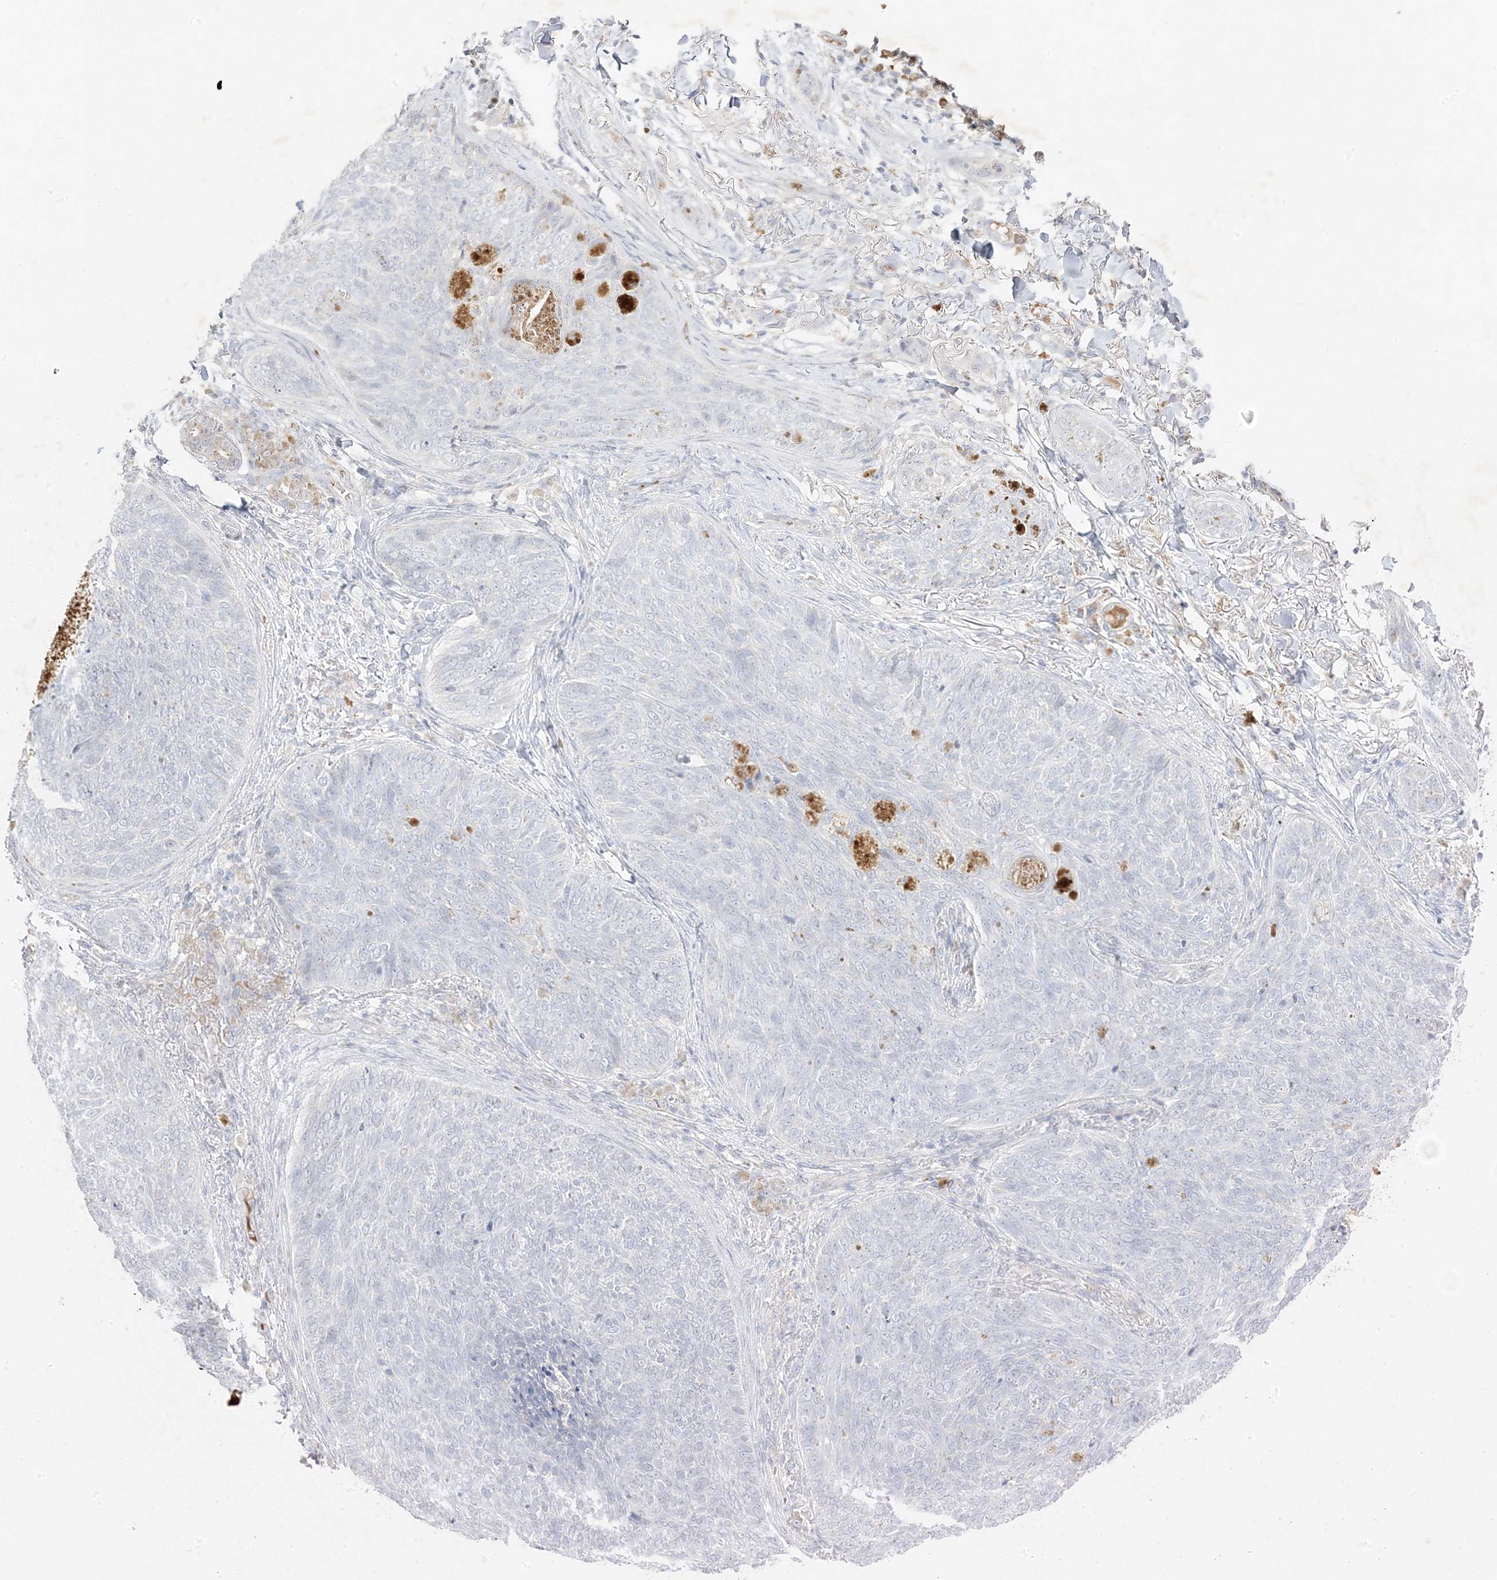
{"staining": {"intensity": "negative", "quantity": "none", "location": "none"}, "tissue": "skin cancer", "cell_type": "Tumor cells", "image_type": "cancer", "snomed": [{"axis": "morphology", "description": "Basal cell carcinoma"}, {"axis": "topography", "description": "Skin"}], "caption": "Human skin cancer (basal cell carcinoma) stained for a protein using immunohistochemistry demonstrates no expression in tumor cells.", "gene": "TRANK1", "patient": {"sex": "male", "age": 85}}